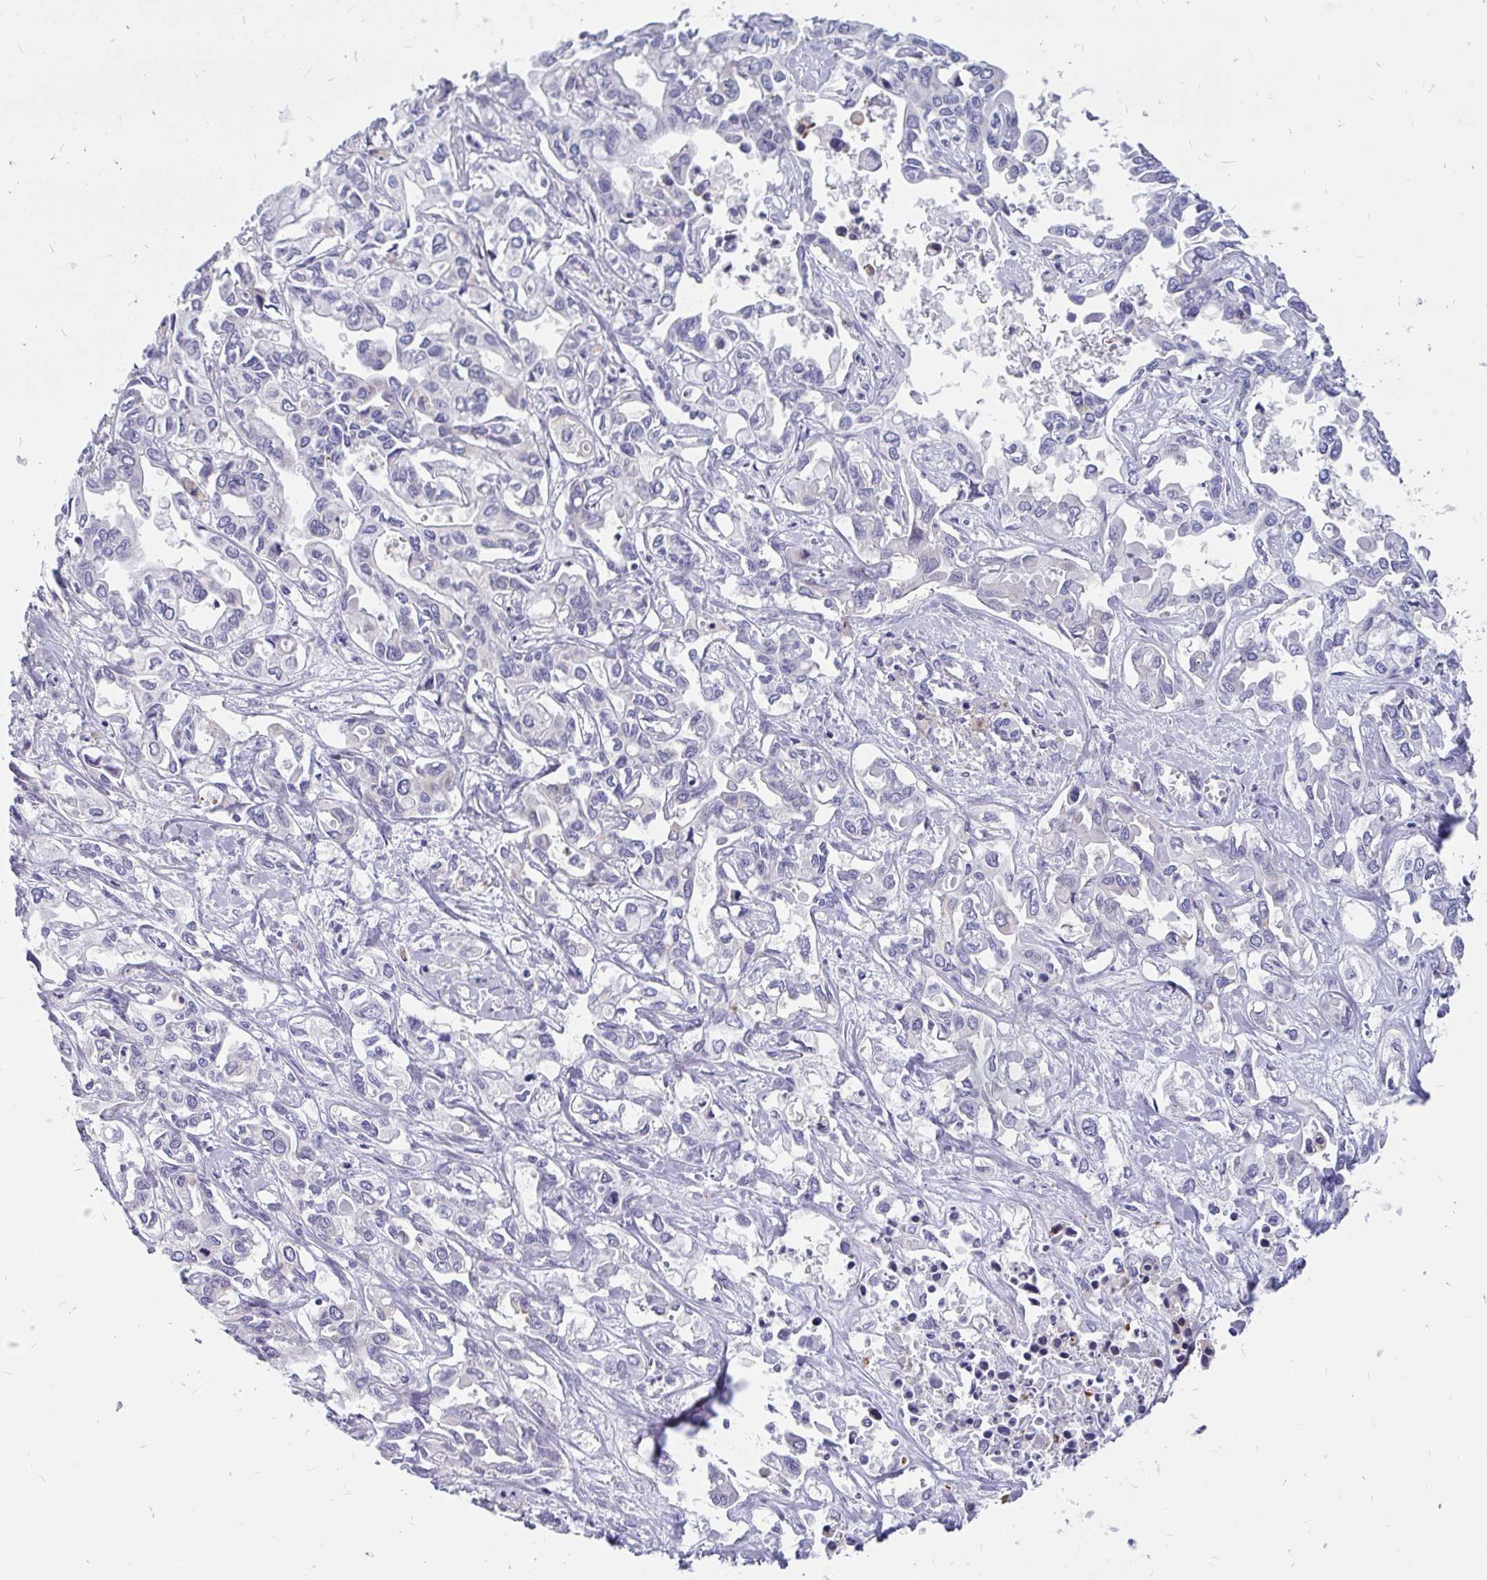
{"staining": {"intensity": "negative", "quantity": "none", "location": "none"}, "tissue": "liver cancer", "cell_type": "Tumor cells", "image_type": "cancer", "snomed": [{"axis": "morphology", "description": "Cholangiocarcinoma"}, {"axis": "topography", "description": "Liver"}], "caption": "A high-resolution histopathology image shows IHC staining of liver cancer (cholangiocarcinoma), which exhibits no significant positivity in tumor cells.", "gene": "KIAA2013", "patient": {"sex": "female", "age": 64}}